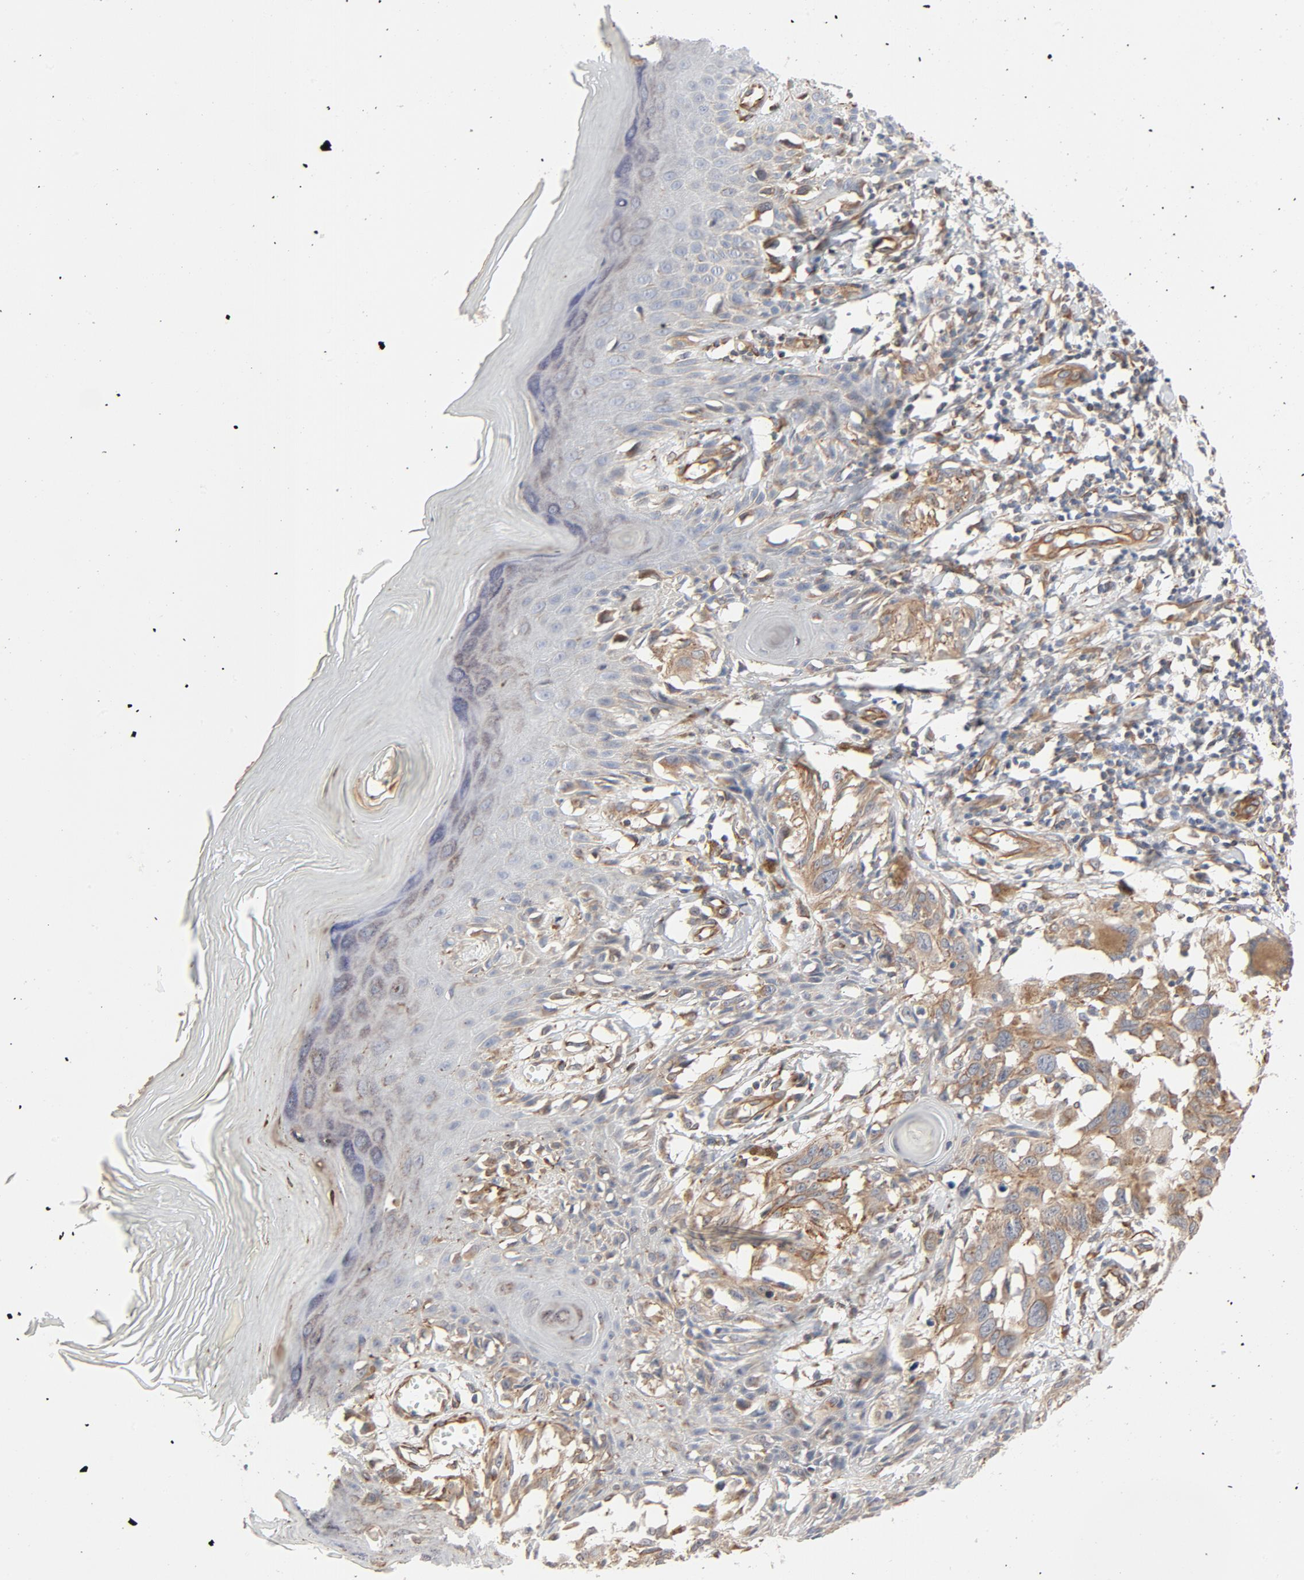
{"staining": {"intensity": "moderate", "quantity": ">75%", "location": "cytoplasmic/membranous"}, "tissue": "melanoma", "cell_type": "Tumor cells", "image_type": "cancer", "snomed": [{"axis": "morphology", "description": "Malignant melanoma, NOS"}, {"axis": "topography", "description": "Skin"}], "caption": "Protein expression analysis of human malignant melanoma reveals moderate cytoplasmic/membranous expression in about >75% of tumor cells.", "gene": "TRIOBP", "patient": {"sex": "female", "age": 77}}